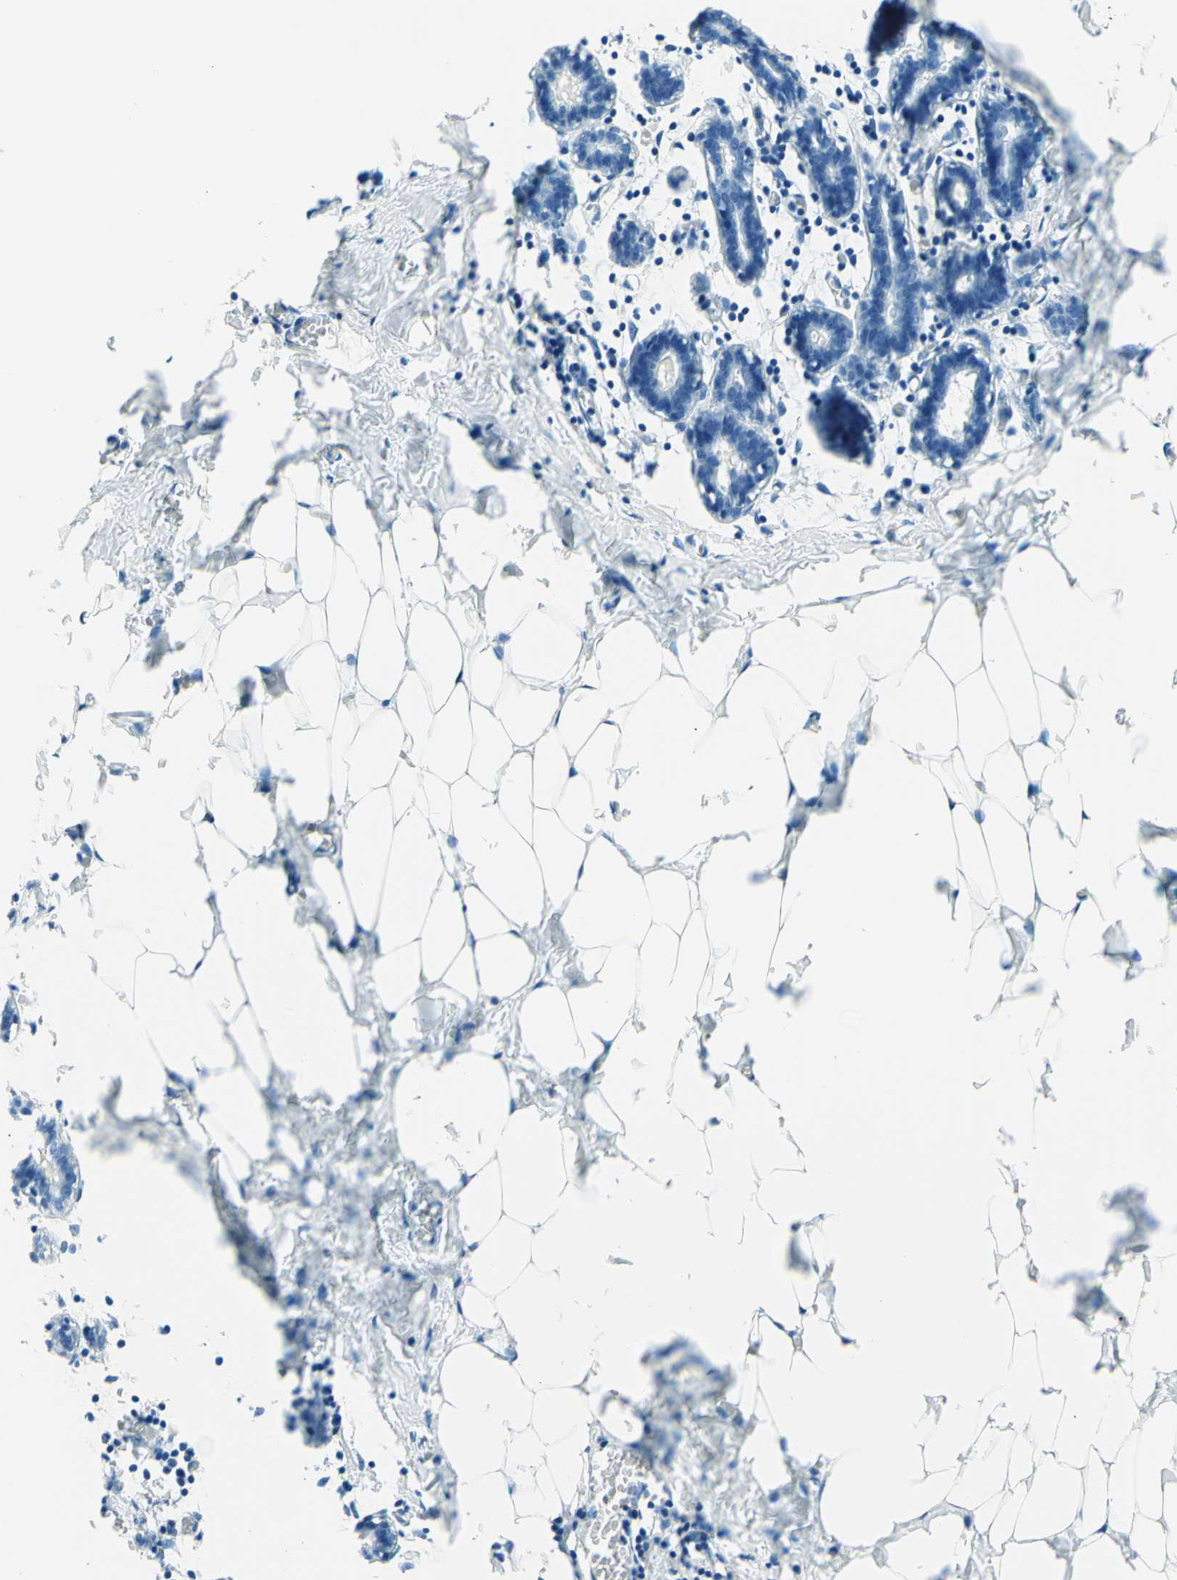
{"staining": {"intensity": "negative", "quantity": "none", "location": "none"}, "tissue": "breast", "cell_type": "Adipocytes", "image_type": "normal", "snomed": [{"axis": "morphology", "description": "Normal tissue, NOS"}, {"axis": "topography", "description": "Breast"}], "caption": "DAB (3,3'-diaminobenzidine) immunohistochemical staining of normal breast shows no significant positivity in adipocytes. (DAB (3,3'-diaminobenzidine) immunohistochemistry, high magnification).", "gene": "FMR1NB", "patient": {"sex": "female", "age": 27}}